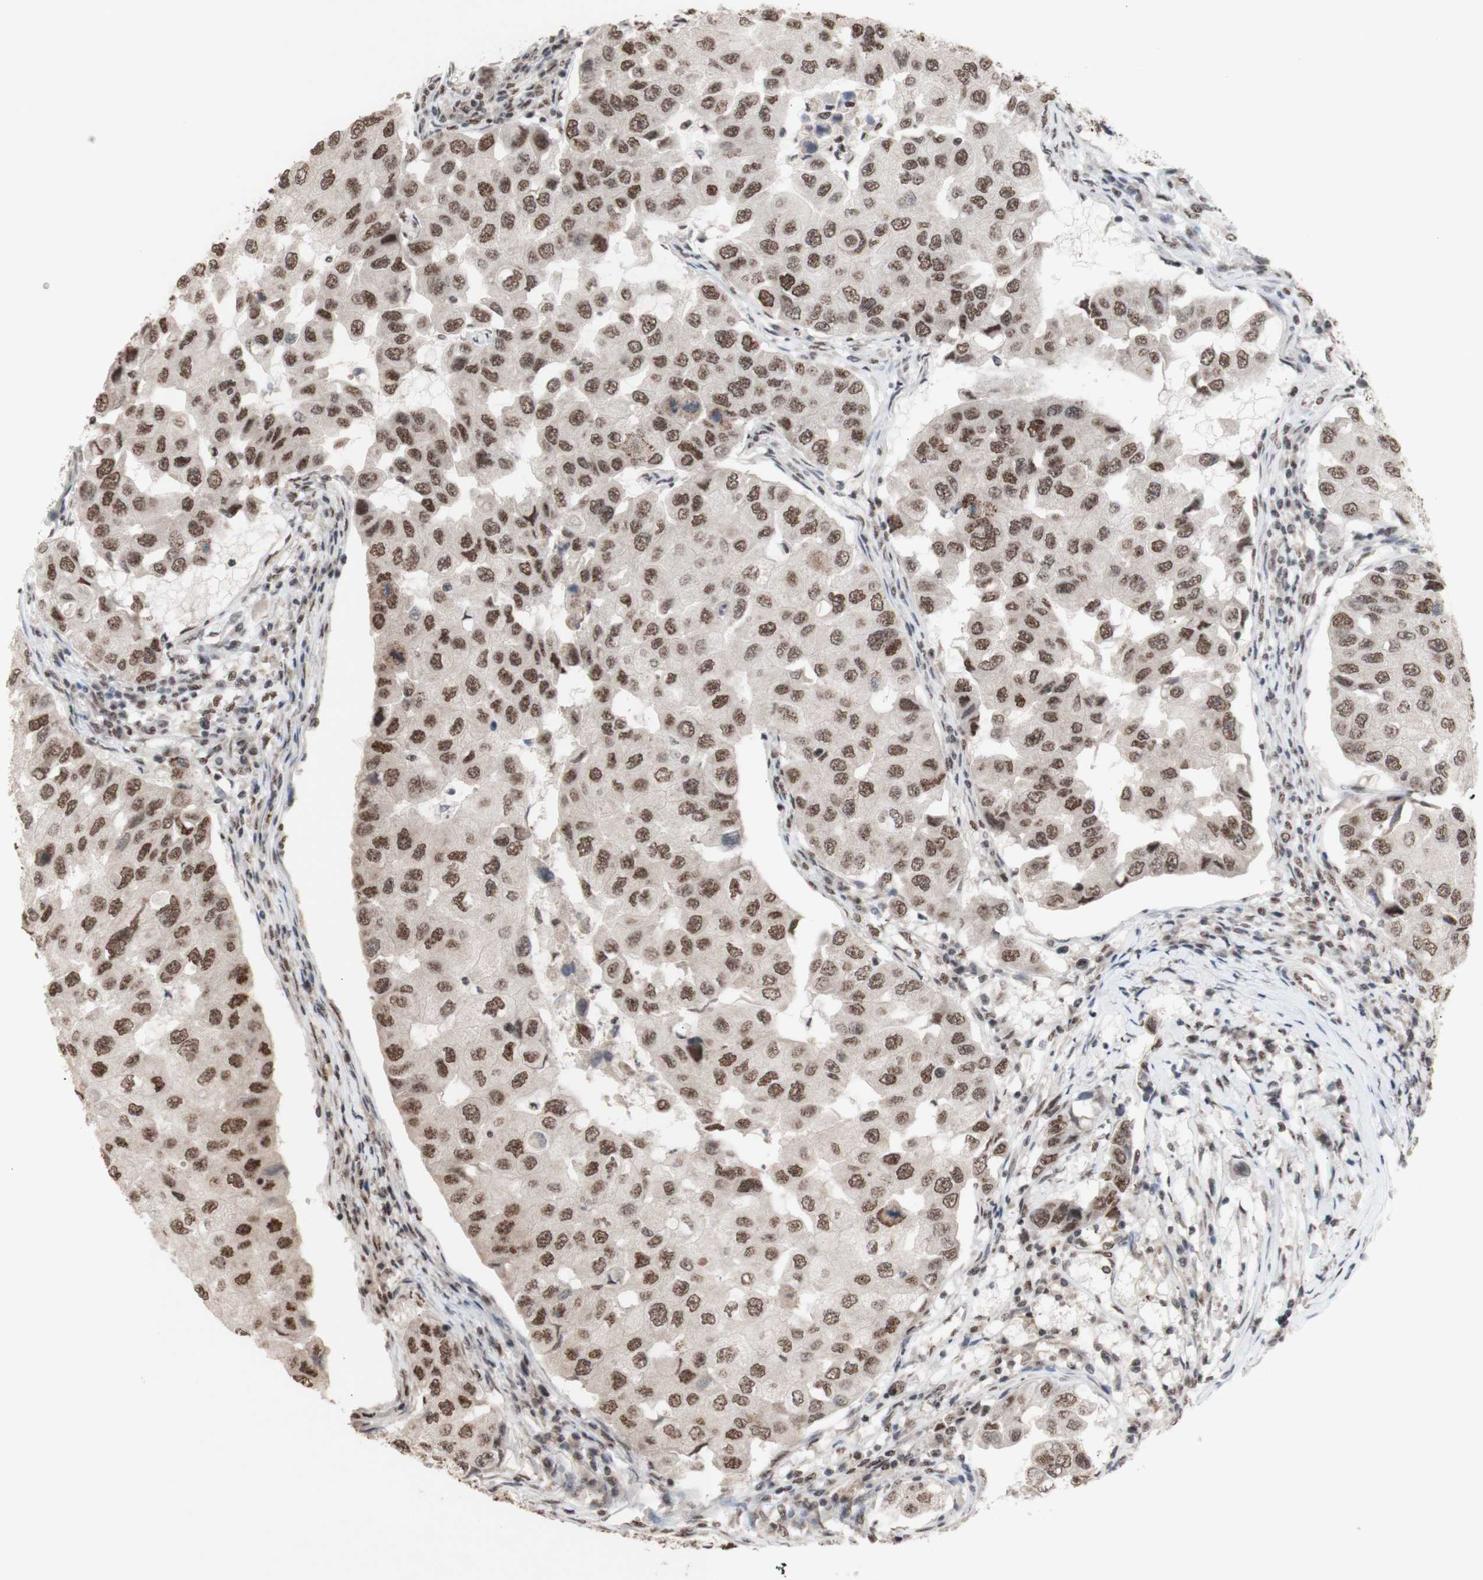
{"staining": {"intensity": "moderate", "quantity": ">75%", "location": "nuclear"}, "tissue": "breast cancer", "cell_type": "Tumor cells", "image_type": "cancer", "snomed": [{"axis": "morphology", "description": "Duct carcinoma"}, {"axis": "topography", "description": "Breast"}], "caption": "Human invasive ductal carcinoma (breast) stained with a brown dye demonstrates moderate nuclear positive staining in approximately >75% of tumor cells.", "gene": "SFPQ", "patient": {"sex": "female", "age": 27}}